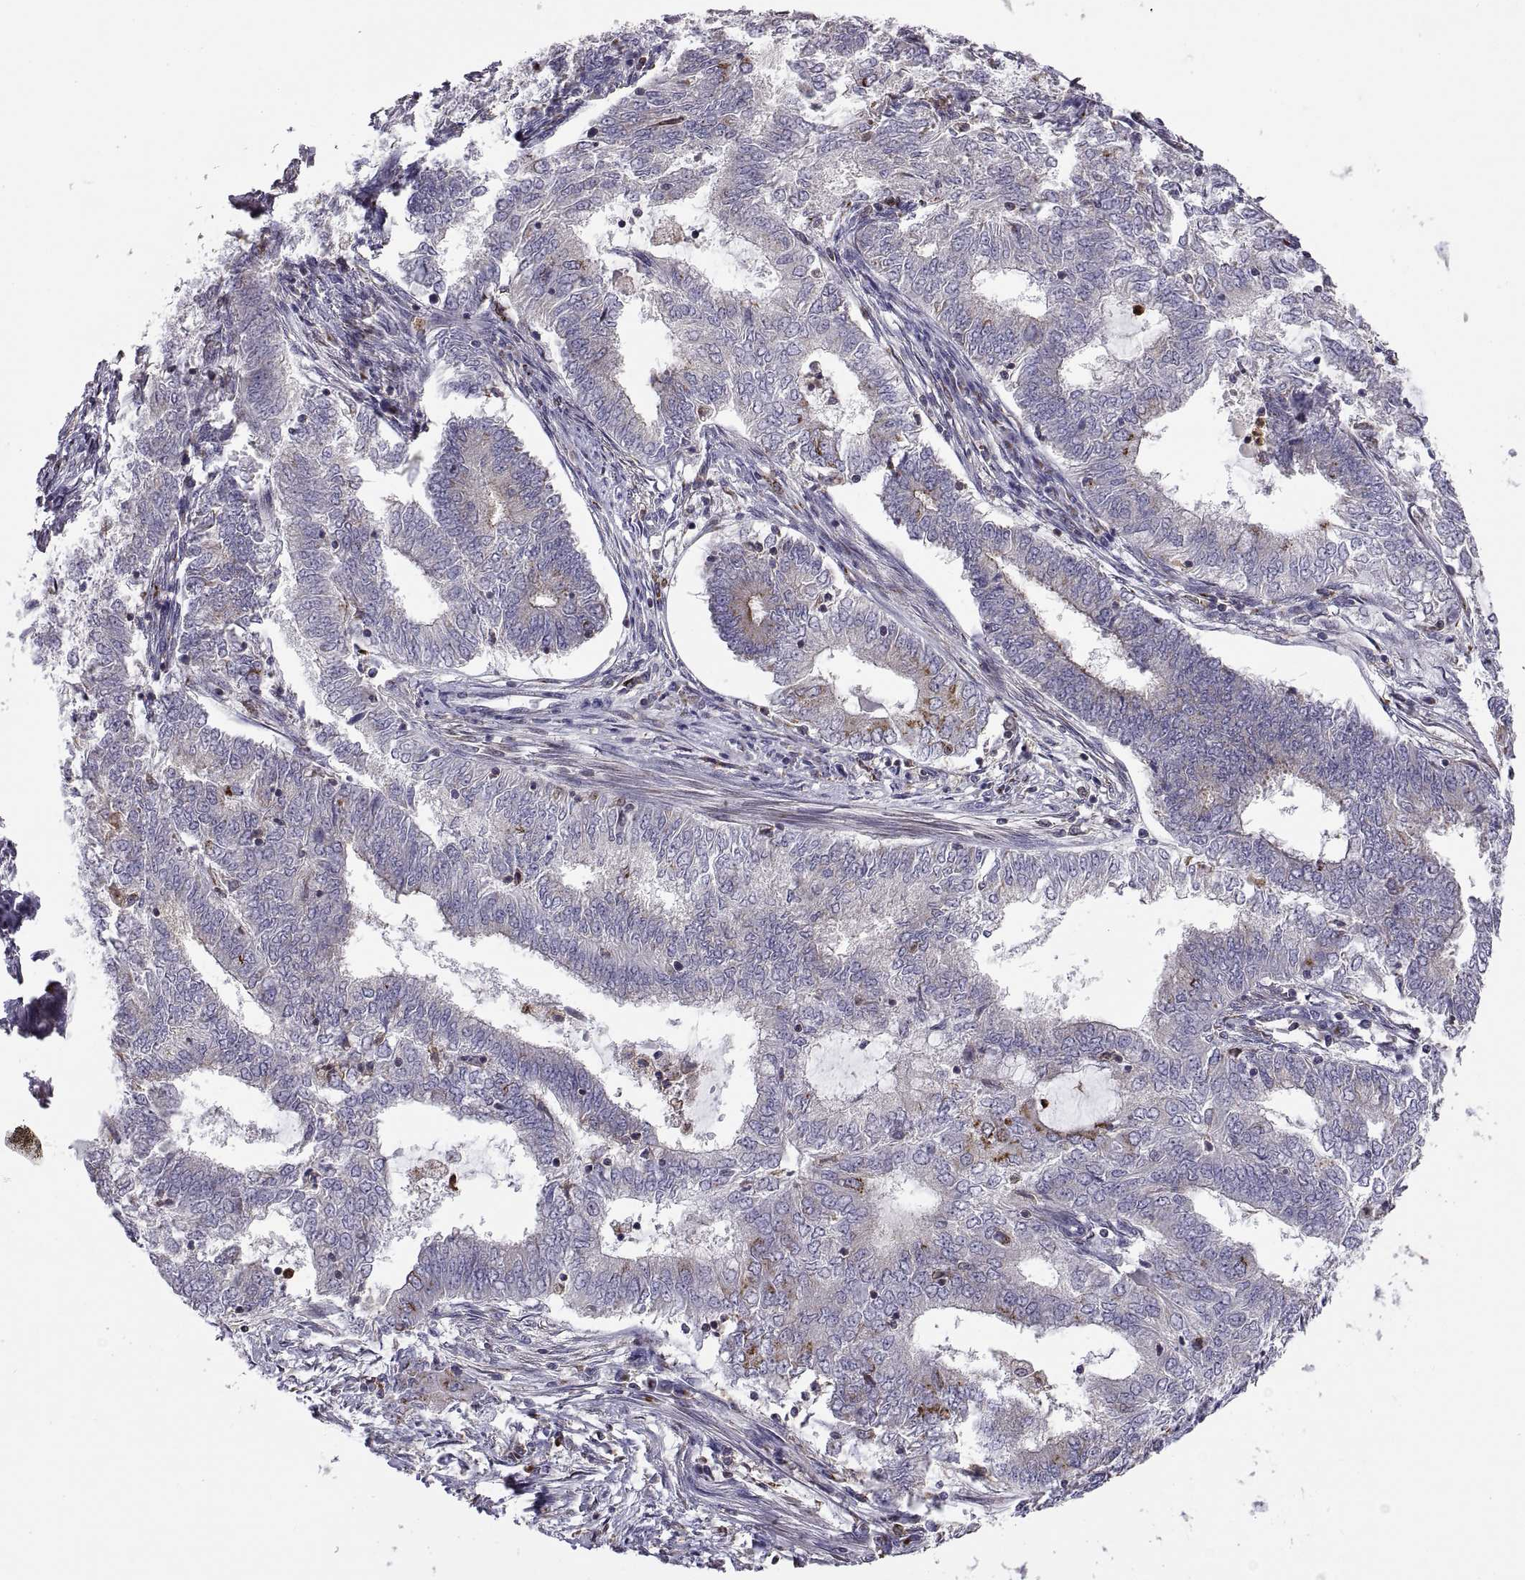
{"staining": {"intensity": "moderate", "quantity": "<25%", "location": "cytoplasmic/membranous"}, "tissue": "endometrial cancer", "cell_type": "Tumor cells", "image_type": "cancer", "snomed": [{"axis": "morphology", "description": "Adenocarcinoma, NOS"}, {"axis": "topography", "description": "Endometrium"}], "caption": "Endometrial cancer stained with DAB IHC reveals low levels of moderate cytoplasmic/membranous expression in about <25% of tumor cells.", "gene": "ACAP1", "patient": {"sex": "female", "age": 62}}